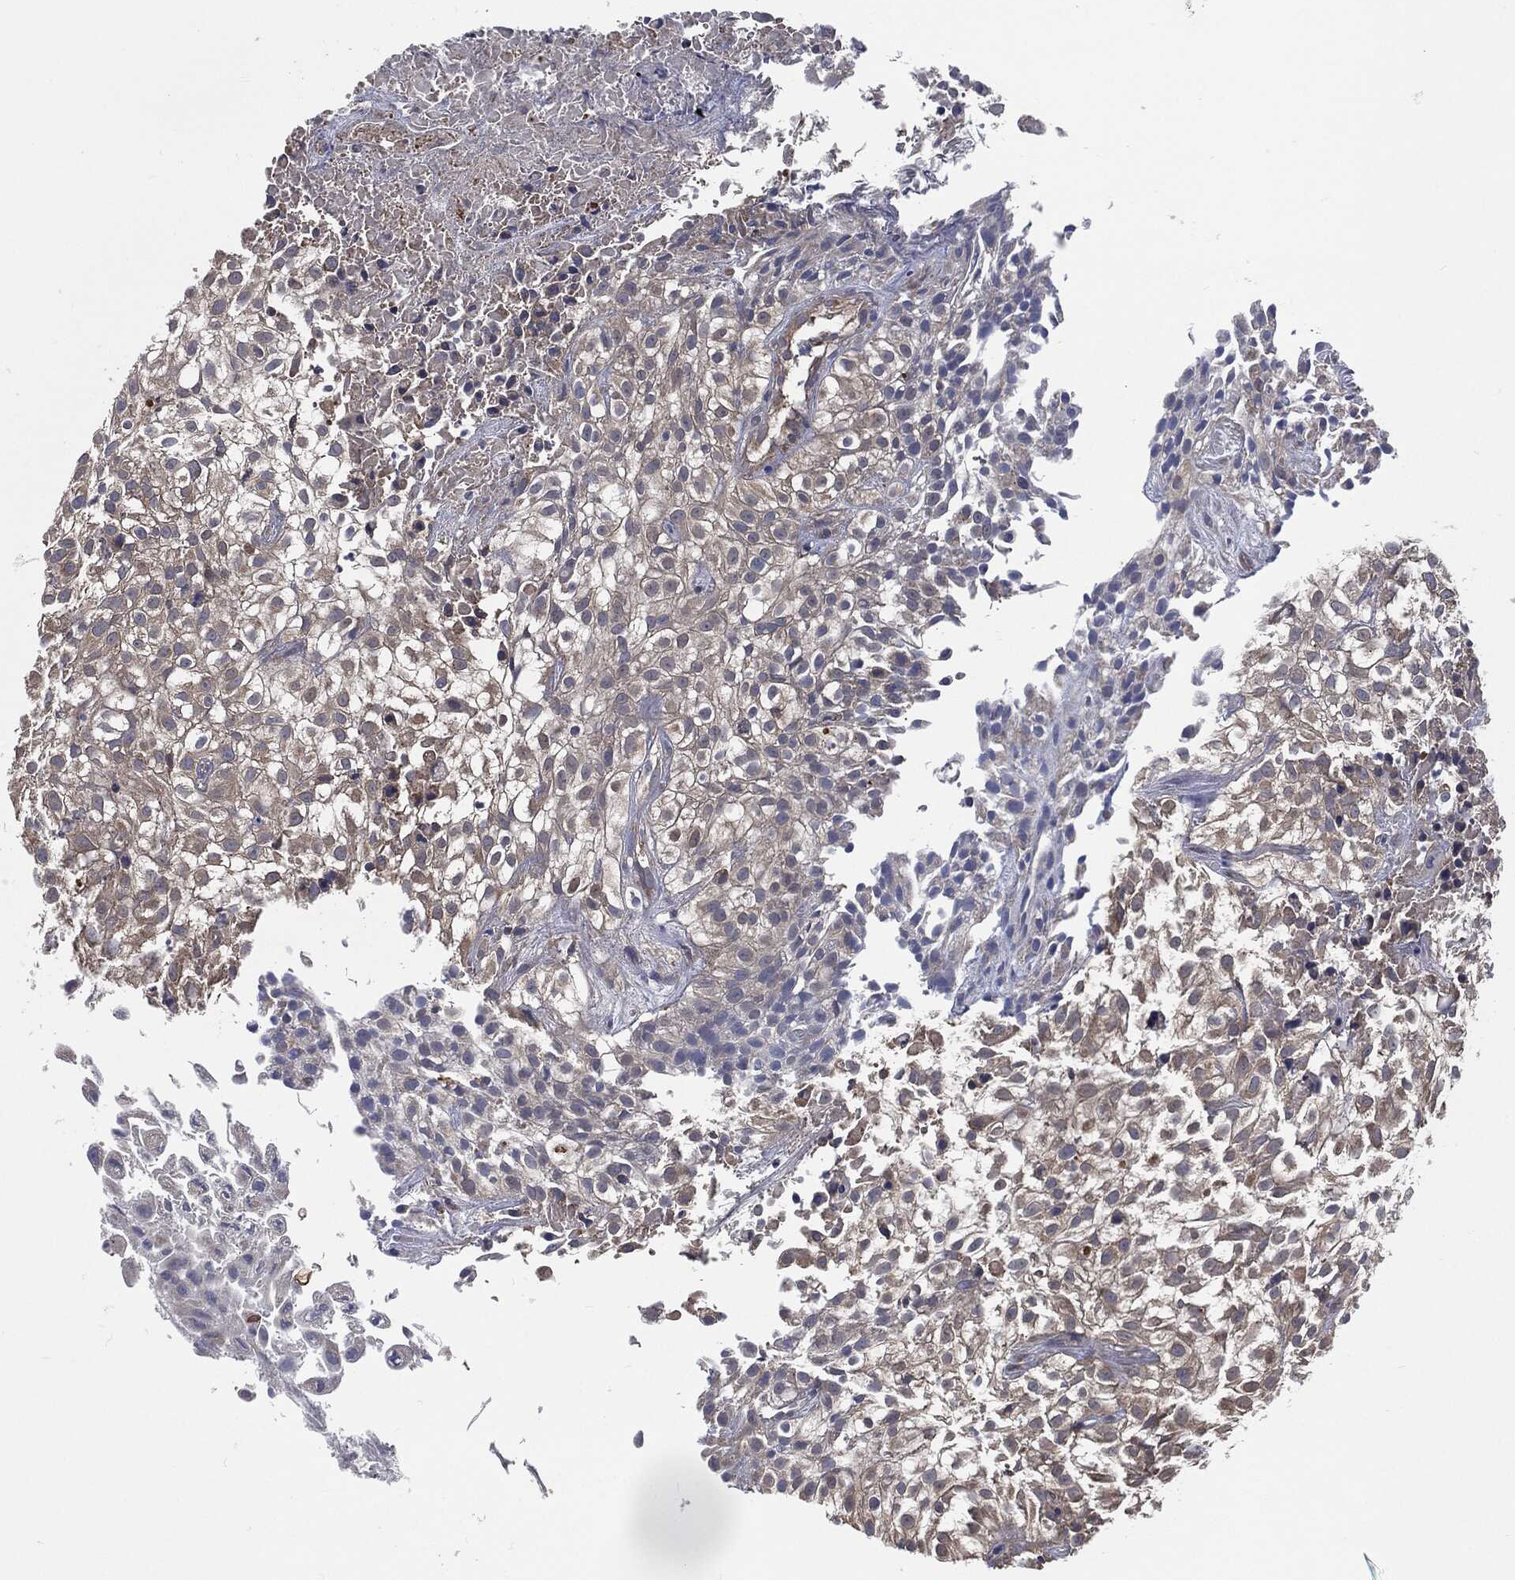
{"staining": {"intensity": "moderate", "quantity": "<25%", "location": "cytoplasmic/membranous"}, "tissue": "urothelial cancer", "cell_type": "Tumor cells", "image_type": "cancer", "snomed": [{"axis": "morphology", "description": "Urothelial carcinoma, High grade"}, {"axis": "topography", "description": "Urinary bladder"}], "caption": "IHC image of neoplastic tissue: urothelial cancer stained using IHC shows low levels of moderate protein expression localized specifically in the cytoplasmic/membranous of tumor cells, appearing as a cytoplasmic/membranous brown color.", "gene": "PRDX4", "patient": {"sex": "male", "age": 56}}